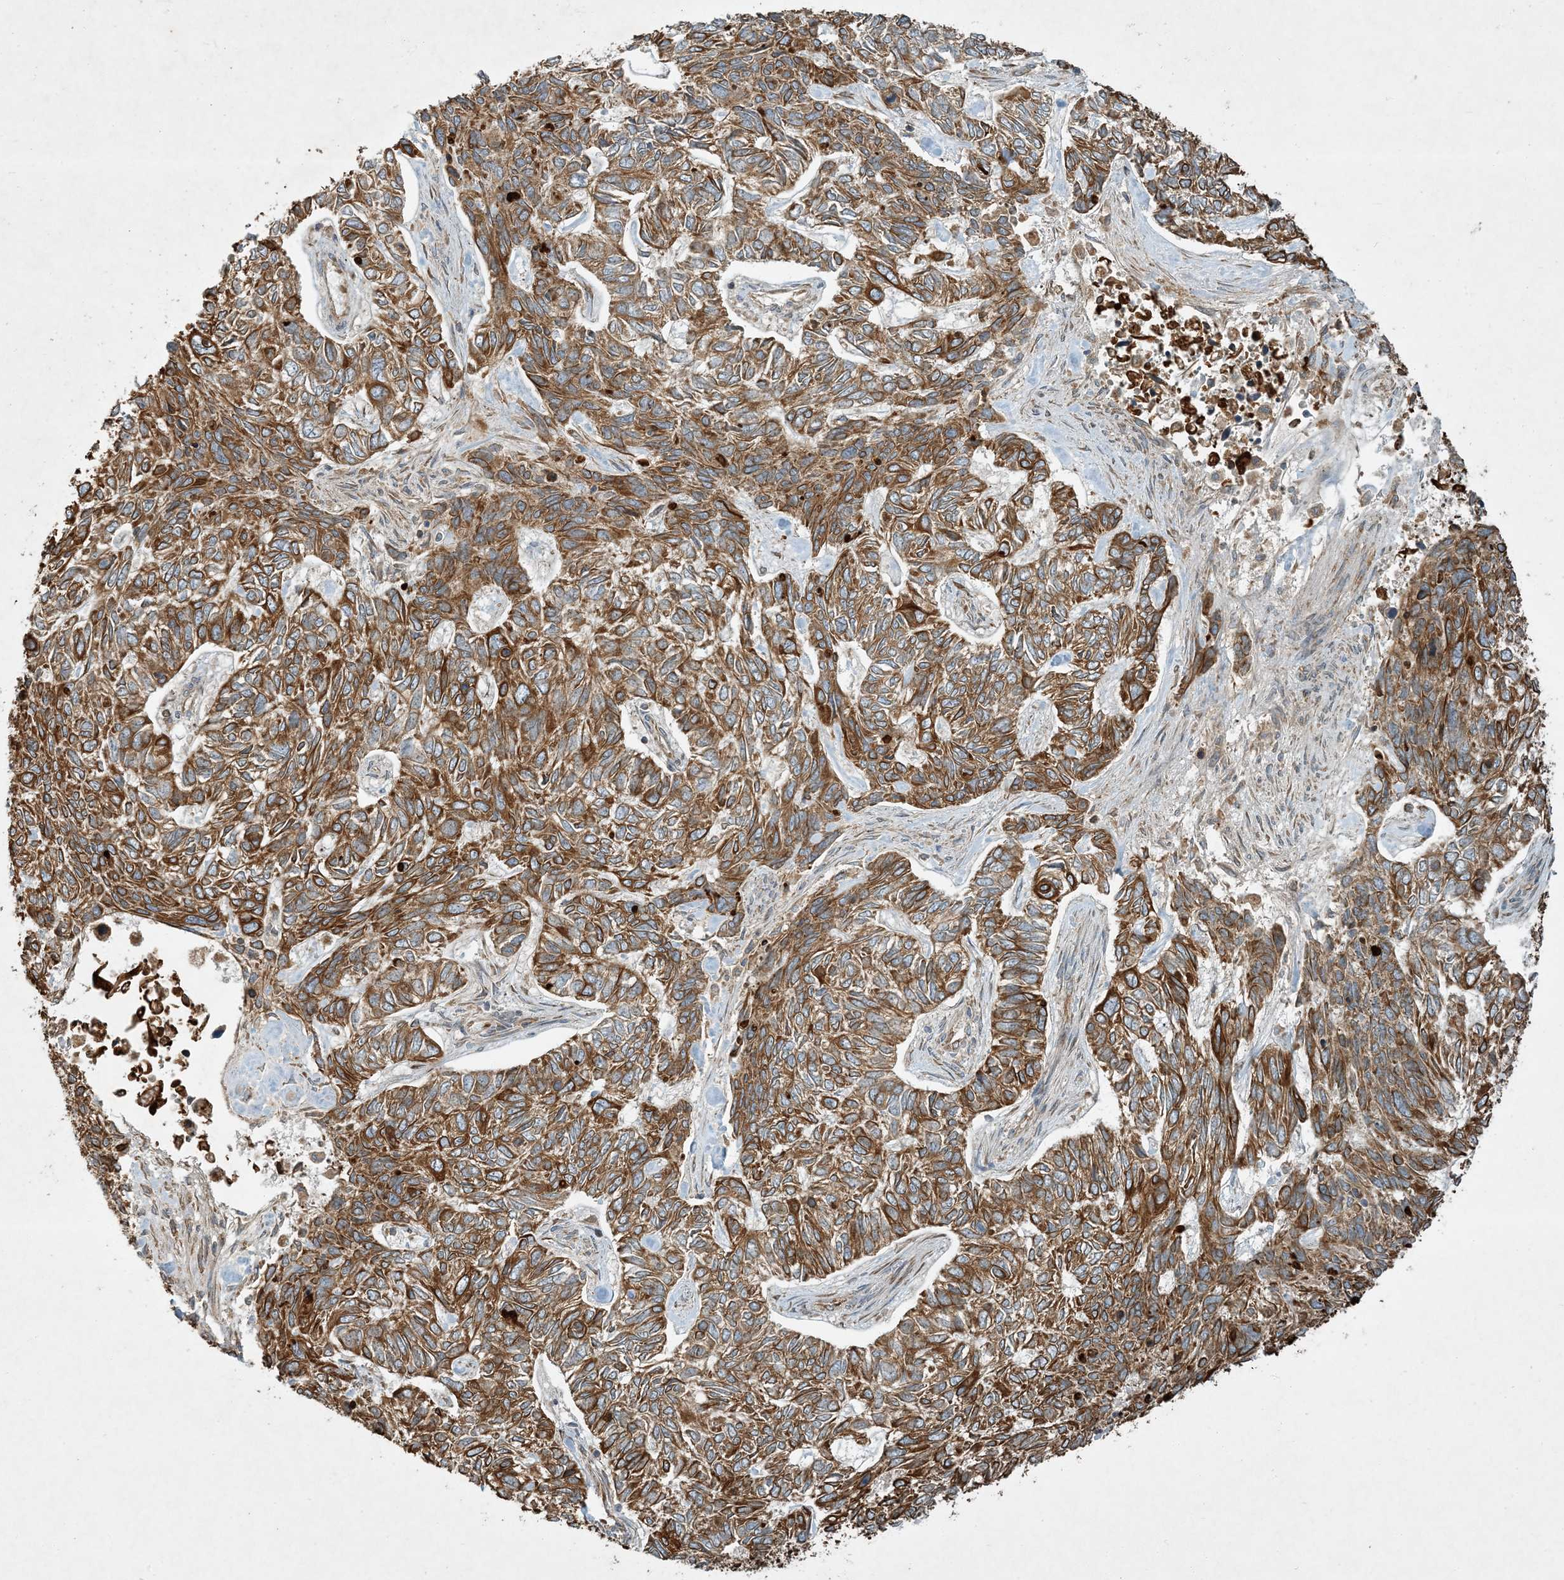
{"staining": {"intensity": "moderate", "quantity": ">75%", "location": "cytoplasmic/membranous"}, "tissue": "skin cancer", "cell_type": "Tumor cells", "image_type": "cancer", "snomed": [{"axis": "morphology", "description": "Basal cell carcinoma"}, {"axis": "topography", "description": "Skin"}], "caption": "Approximately >75% of tumor cells in skin cancer demonstrate moderate cytoplasmic/membranous protein expression as visualized by brown immunohistochemical staining.", "gene": "COMMD8", "patient": {"sex": "female", "age": 65}}